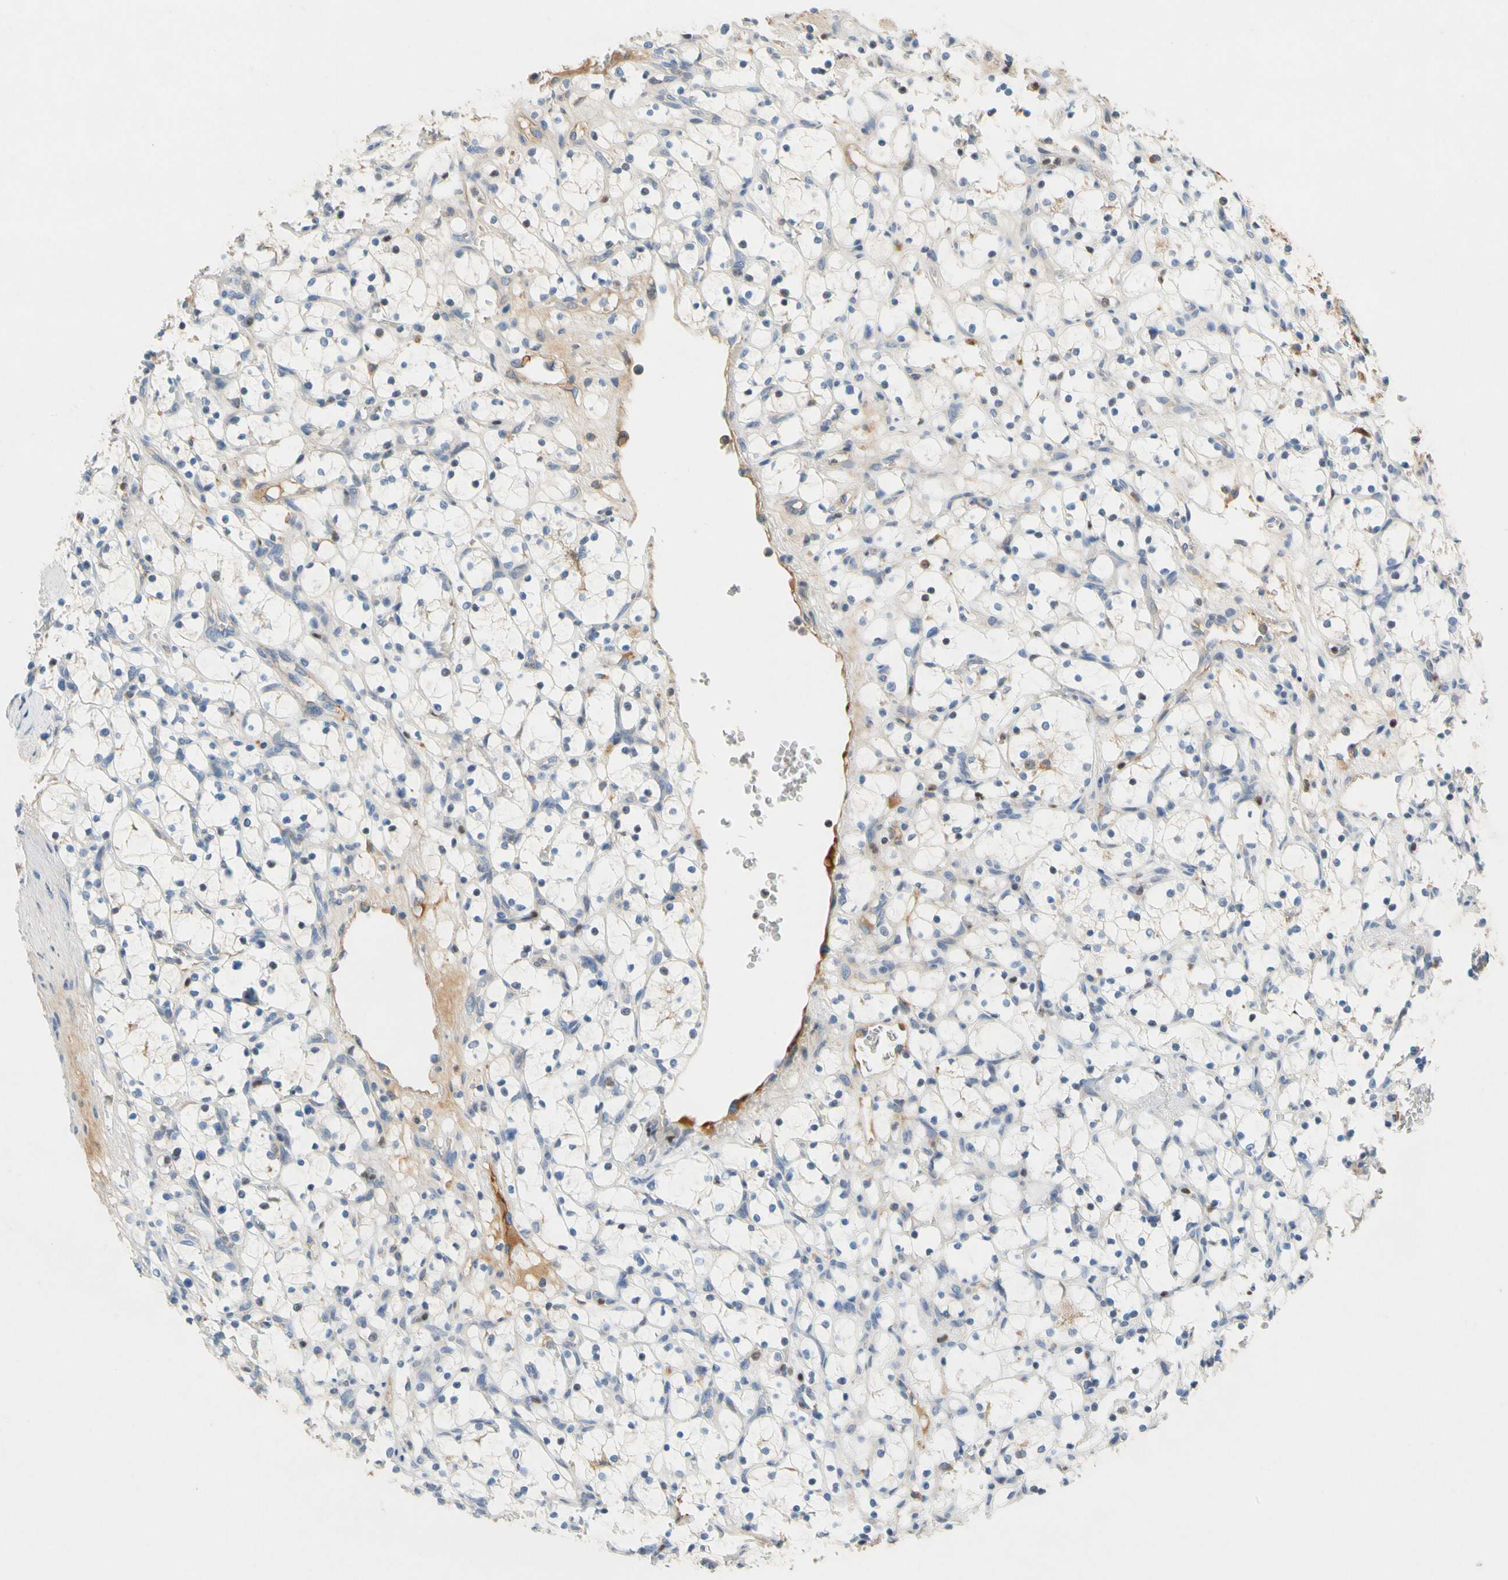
{"staining": {"intensity": "negative", "quantity": "none", "location": "none"}, "tissue": "renal cancer", "cell_type": "Tumor cells", "image_type": "cancer", "snomed": [{"axis": "morphology", "description": "Adenocarcinoma, NOS"}, {"axis": "topography", "description": "Kidney"}], "caption": "Human adenocarcinoma (renal) stained for a protein using immunohistochemistry (IHC) exhibits no positivity in tumor cells.", "gene": "SP140", "patient": {"sex": "female", "age": 69}}